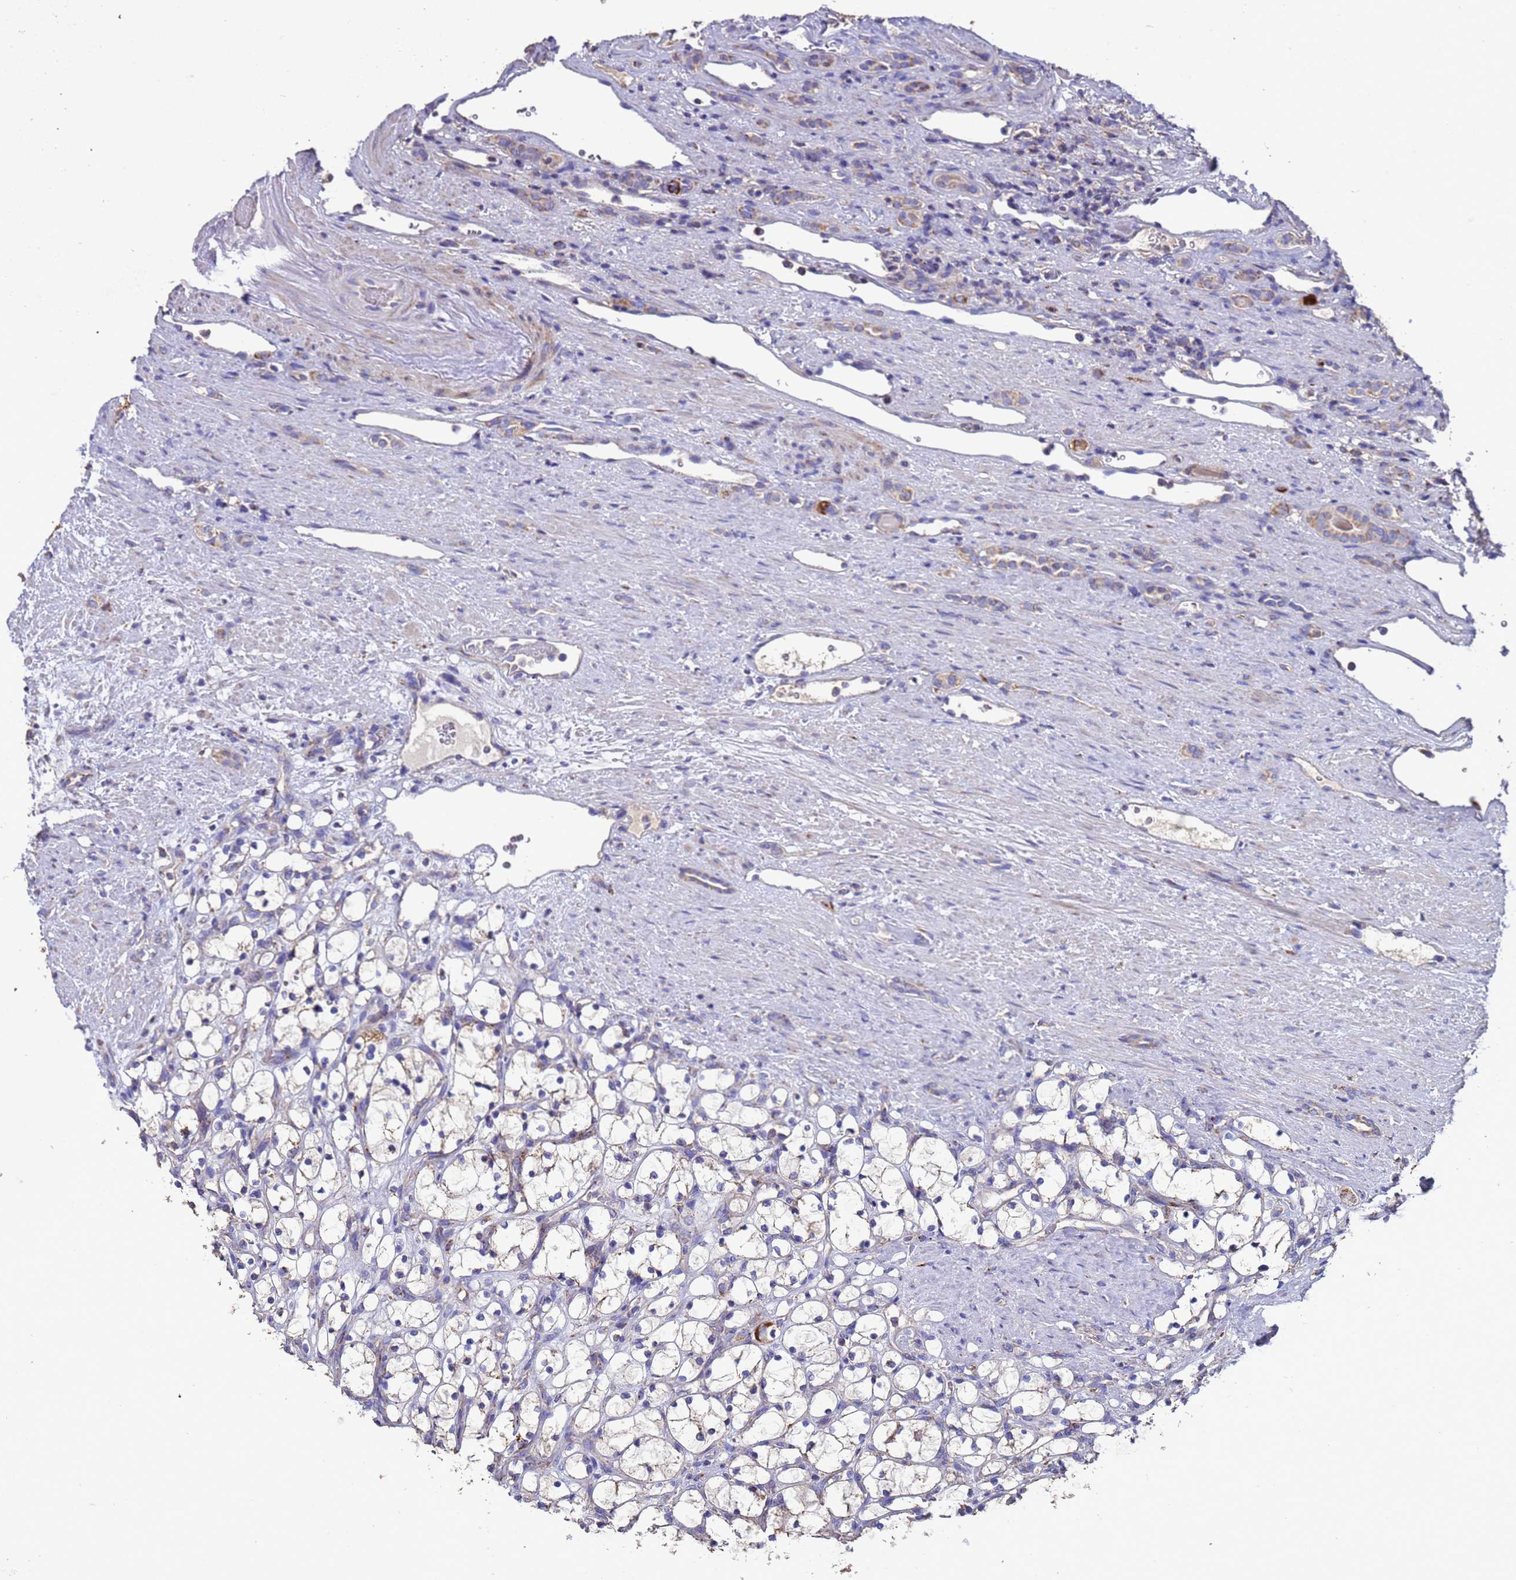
{"staining": {"intensity": "weak", "quantity": "<25%", "location": "cytoplasmic/membranous"}, "tissue": "renal cancer", "cell_type": "Tumor cells", "image_type": "cancer", "snomed": [{"axis": "morphology", "description": "Adenocarcinoma, NOS"}, {"axis": "topography", "description": "Kidney"}], "caption": "Tumor cells are negative for brown protein staining in adenocarcinoma (renal). (IHC, brightfield microscopy, high magnification).", "gene": "ZNFX1", "patient": {"sex": "female", "age": 69}}